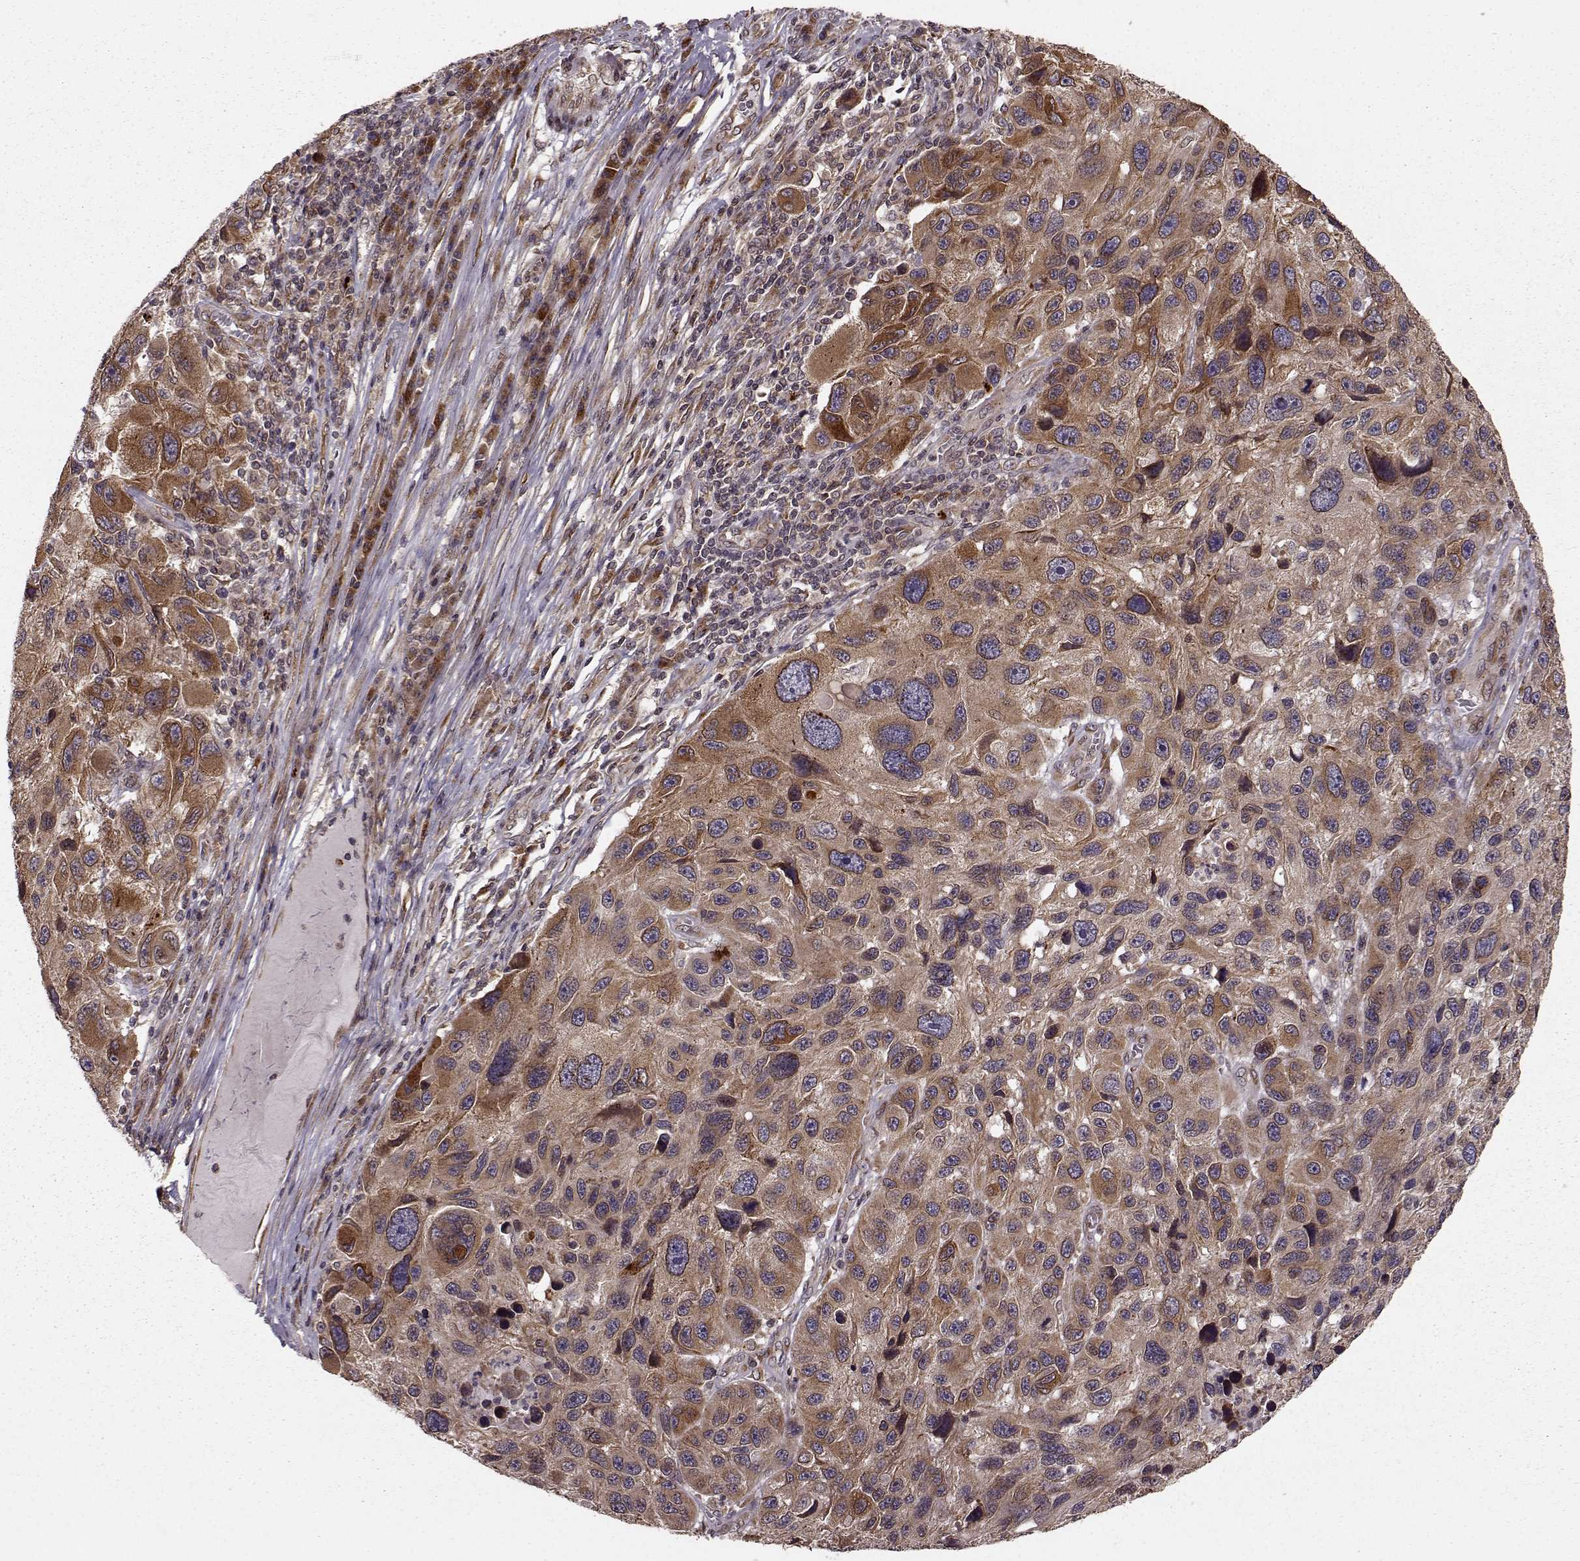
{"staining": {"intensity": "moderate", "quantity": ">75%", "location": "cytoplasmic/membranous"}, "tissue": "melanoma", "cell_type": "Tumor cells", "image_type": "cancer", "snomed": [{"axis": "morphology", "description": "Malignant melanoma, NOS"}, {"axis": "topography", "description": "Skin"}], "caption": "Melanoma tissue demonstrates moderate cytoplasmic/membranous positivity in approximately >75% of tumor cells, visualized by immunohistochemistry. (DAB IHC with brightfield microscopy, high magnification).", "gene": "YIPF5", "patient": {"sex": "male", "age": 53}}